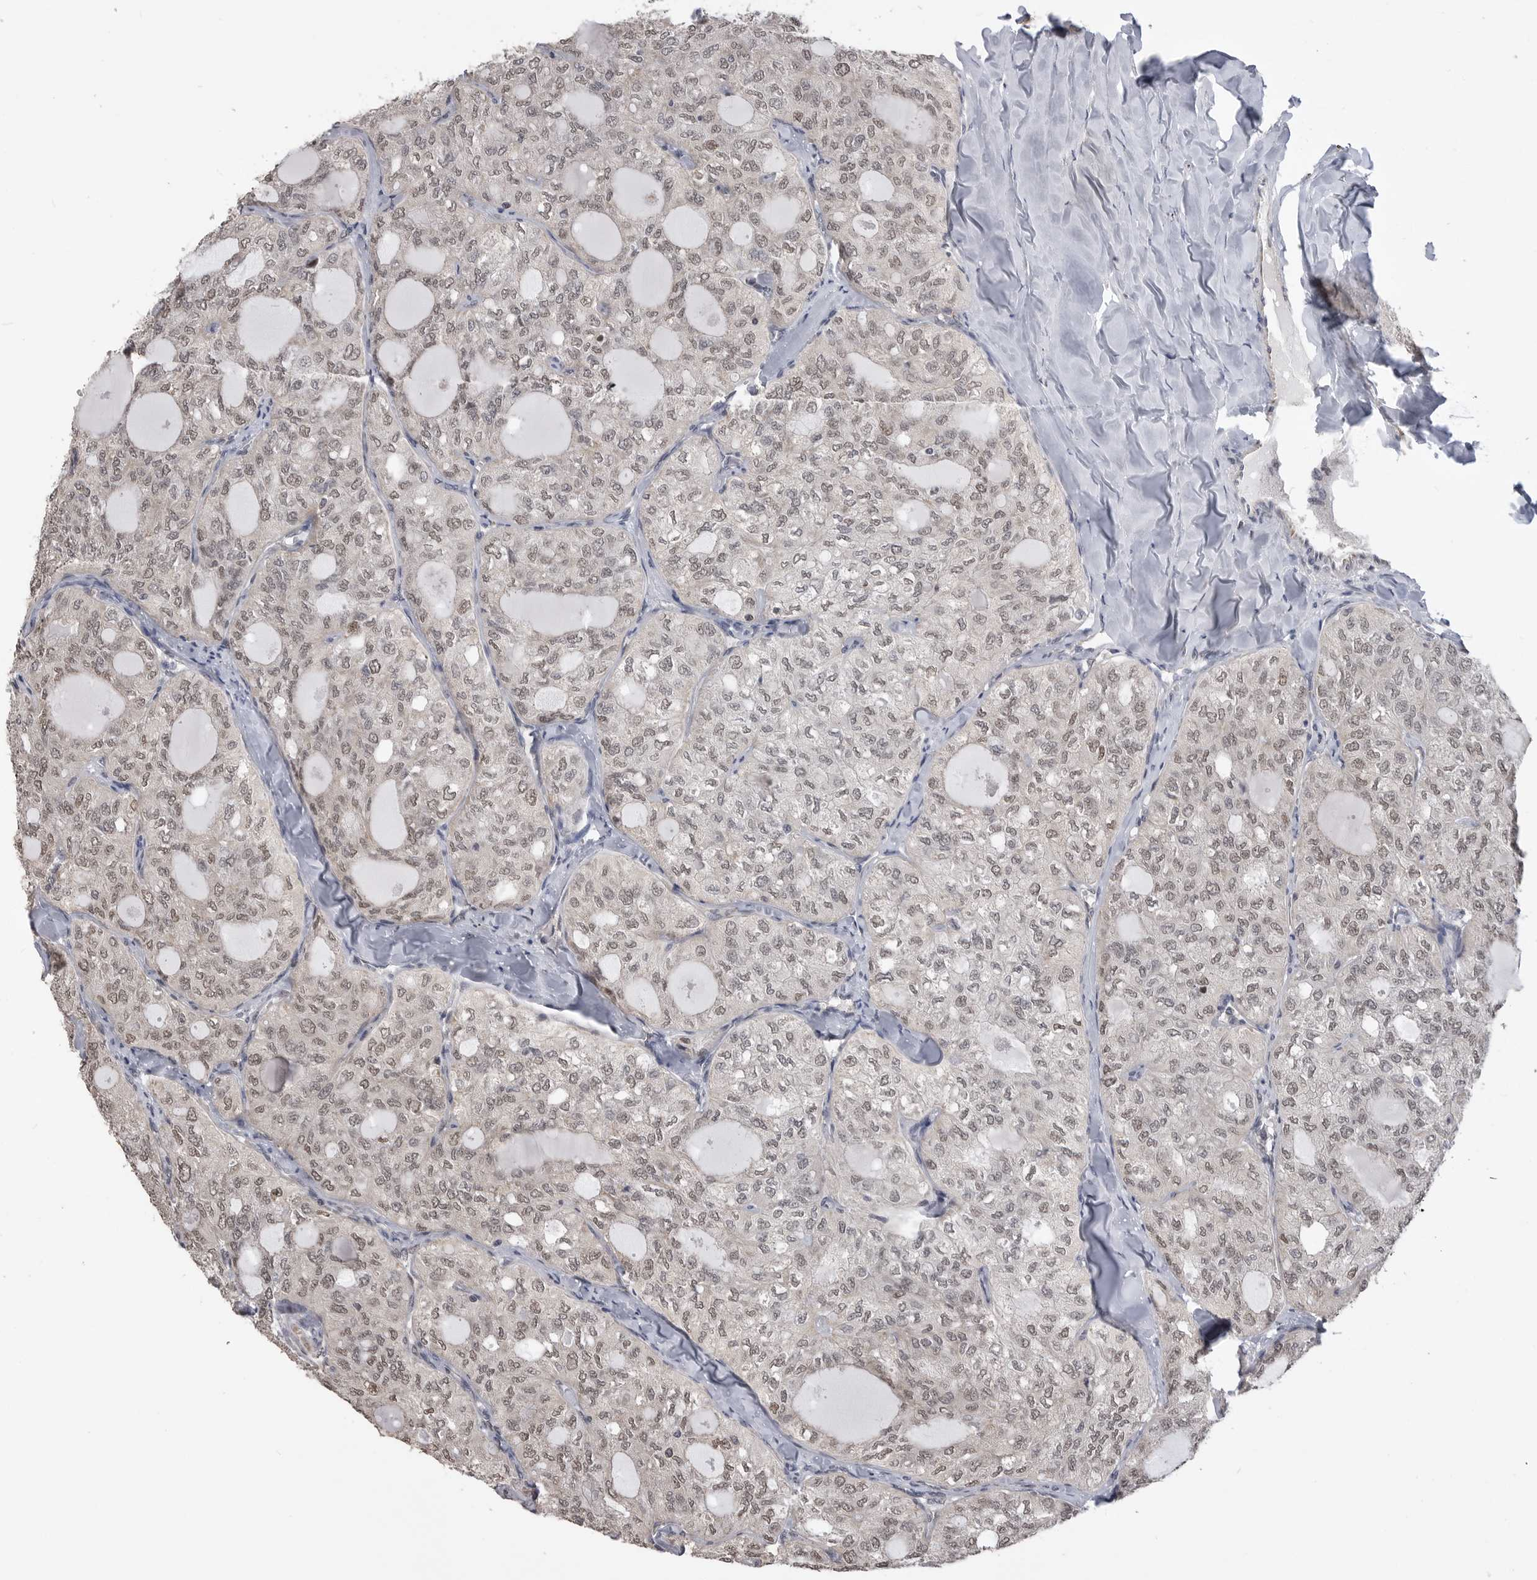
{"staining": {"intensity": "weak", "quantity": ">75%", "location": "nuclear"}, "tissue": "thyroid cancer", "cell_type": "Tumor cells", "image_type": "cancer", "snomed": [{"axis": "morphology", "description": "Follicular adenoma carcinoma, NOS"}, {"axis": "topography", "description": "Thyroid gland"}], "caption": "The image reveals staining of thyroid cancer (follicular adenoma carcinoma), revealing weak nuclear protein positivity (brown color) within tumor cells.", "gene": "SMARCC1", "patient": {"sex": "male", "age": 75}}